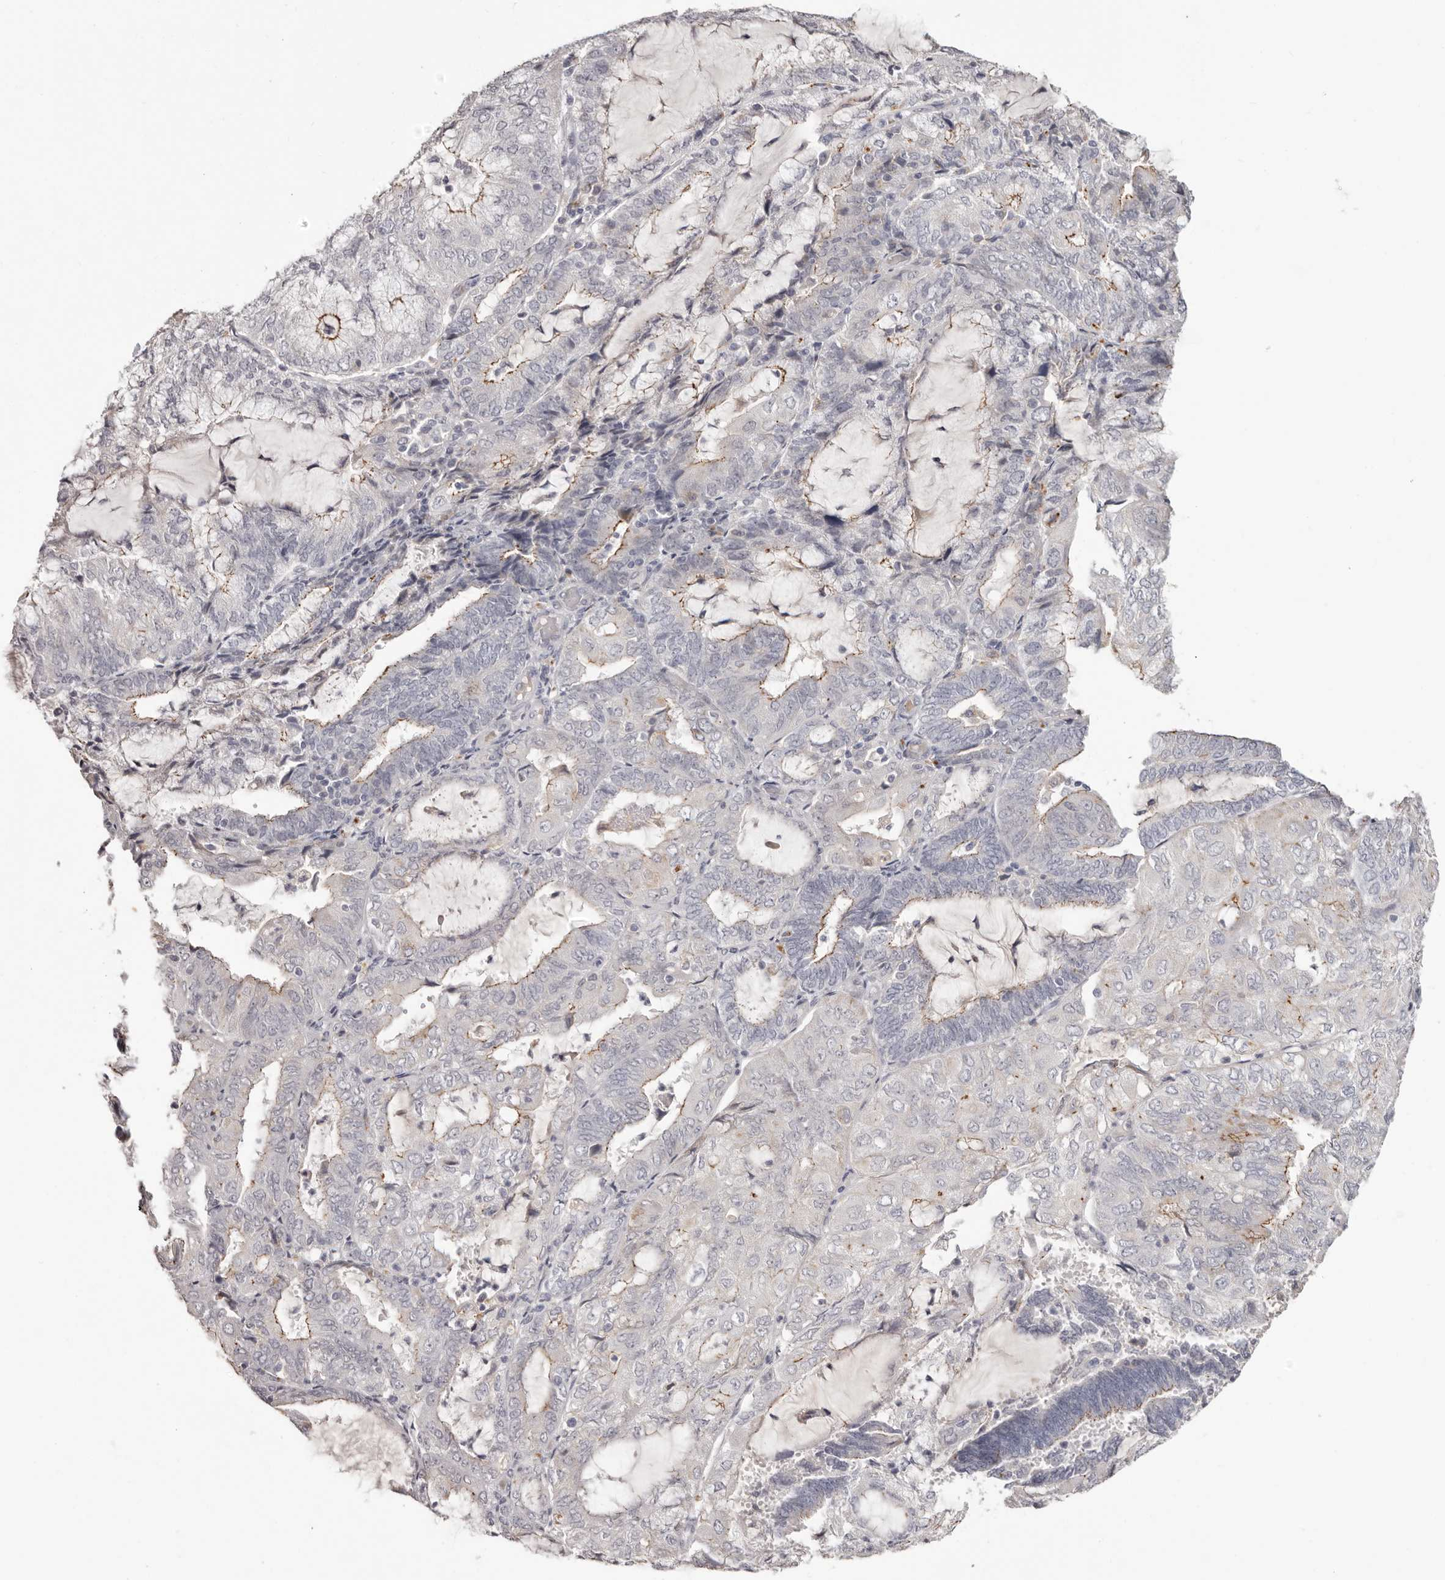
{"staining": {"intensity": "weak", "quantity": "25%-75%", "location": "cytoplasmic/membranous"}, "tissue": "endometrial cancer", "cell_type": "Tumor cells", "image_type": "cancer", "snomed": [{"axis": "morphology", "description": "Adenocarcinoma, NOS"}, {"axis": "topography", "description": "Endometrium"}], "caption": "Protein staining of endometrial cancer tissue demonstrates weak cytoplasmic/membranous expression in approximately 25%-75% of tumor cells. (Stains: DAB (3,3'-diaminobenzidine) in brown, nuclei in blue, Microscopy: brightfield microscopy at high magnification).", "gene": "PCDHB6", "patient": {"sex": "female", "age": 81}}